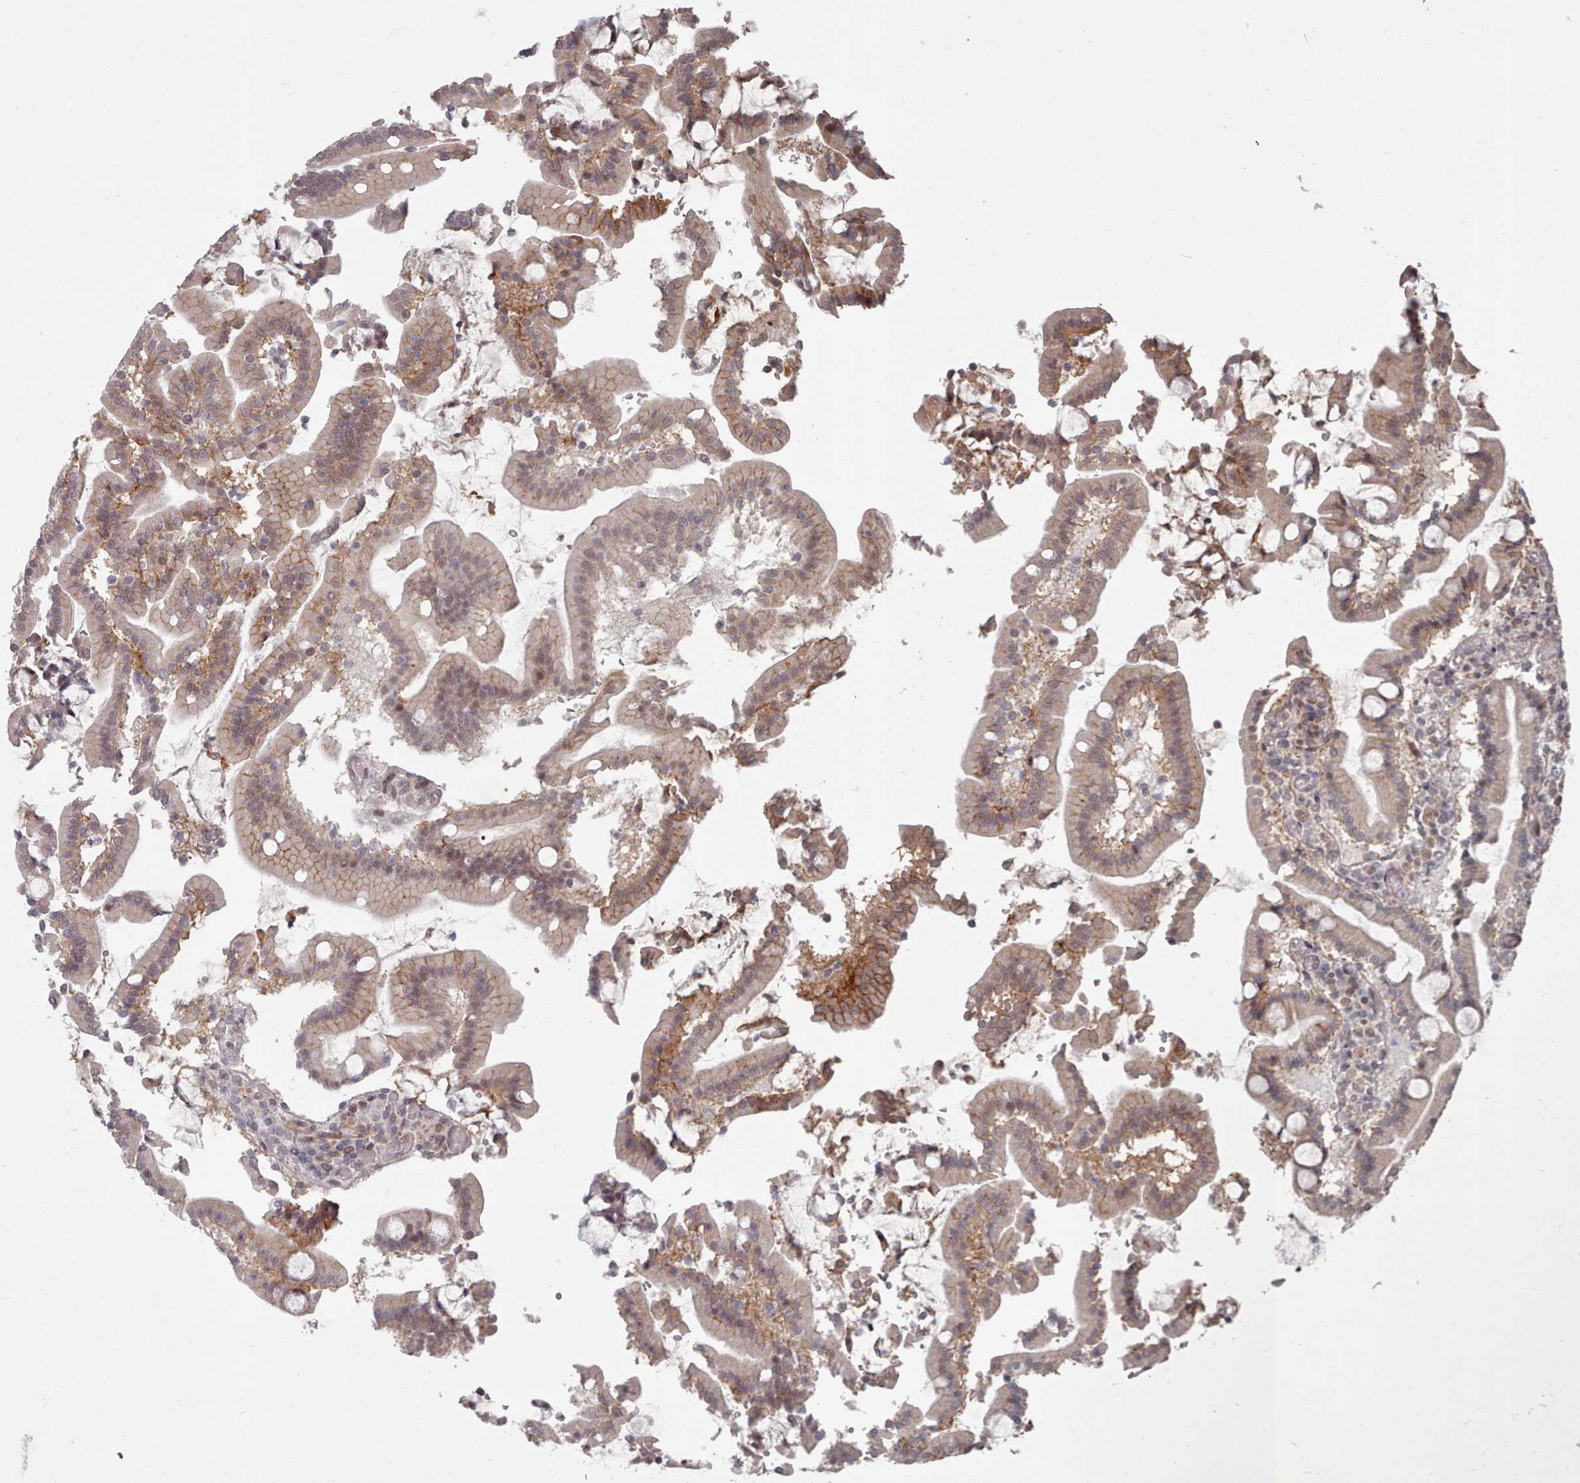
{"staining": {"intensity": "strong", "quantity": "<25%", "location": "cytoplasmic/membranous"}, "tissue": "duodenum", "cell_type": "Glandular cells", "image_type": "normal", "snomed": [{"axis": "morphology", "description": "Normal tissue, NOS"}, {"axis": "topography", "description": "Duodenum"}], "caption": "DAB (3,3'-diaminobenzidine) immunohistochemical staining of benign human duodenum exhibits strong cytoplasmic/membranous protein expression in approximately <25% of glandular cells.", "gene": "CPSF4", "patient": {"sex": "male", "age": 55}}